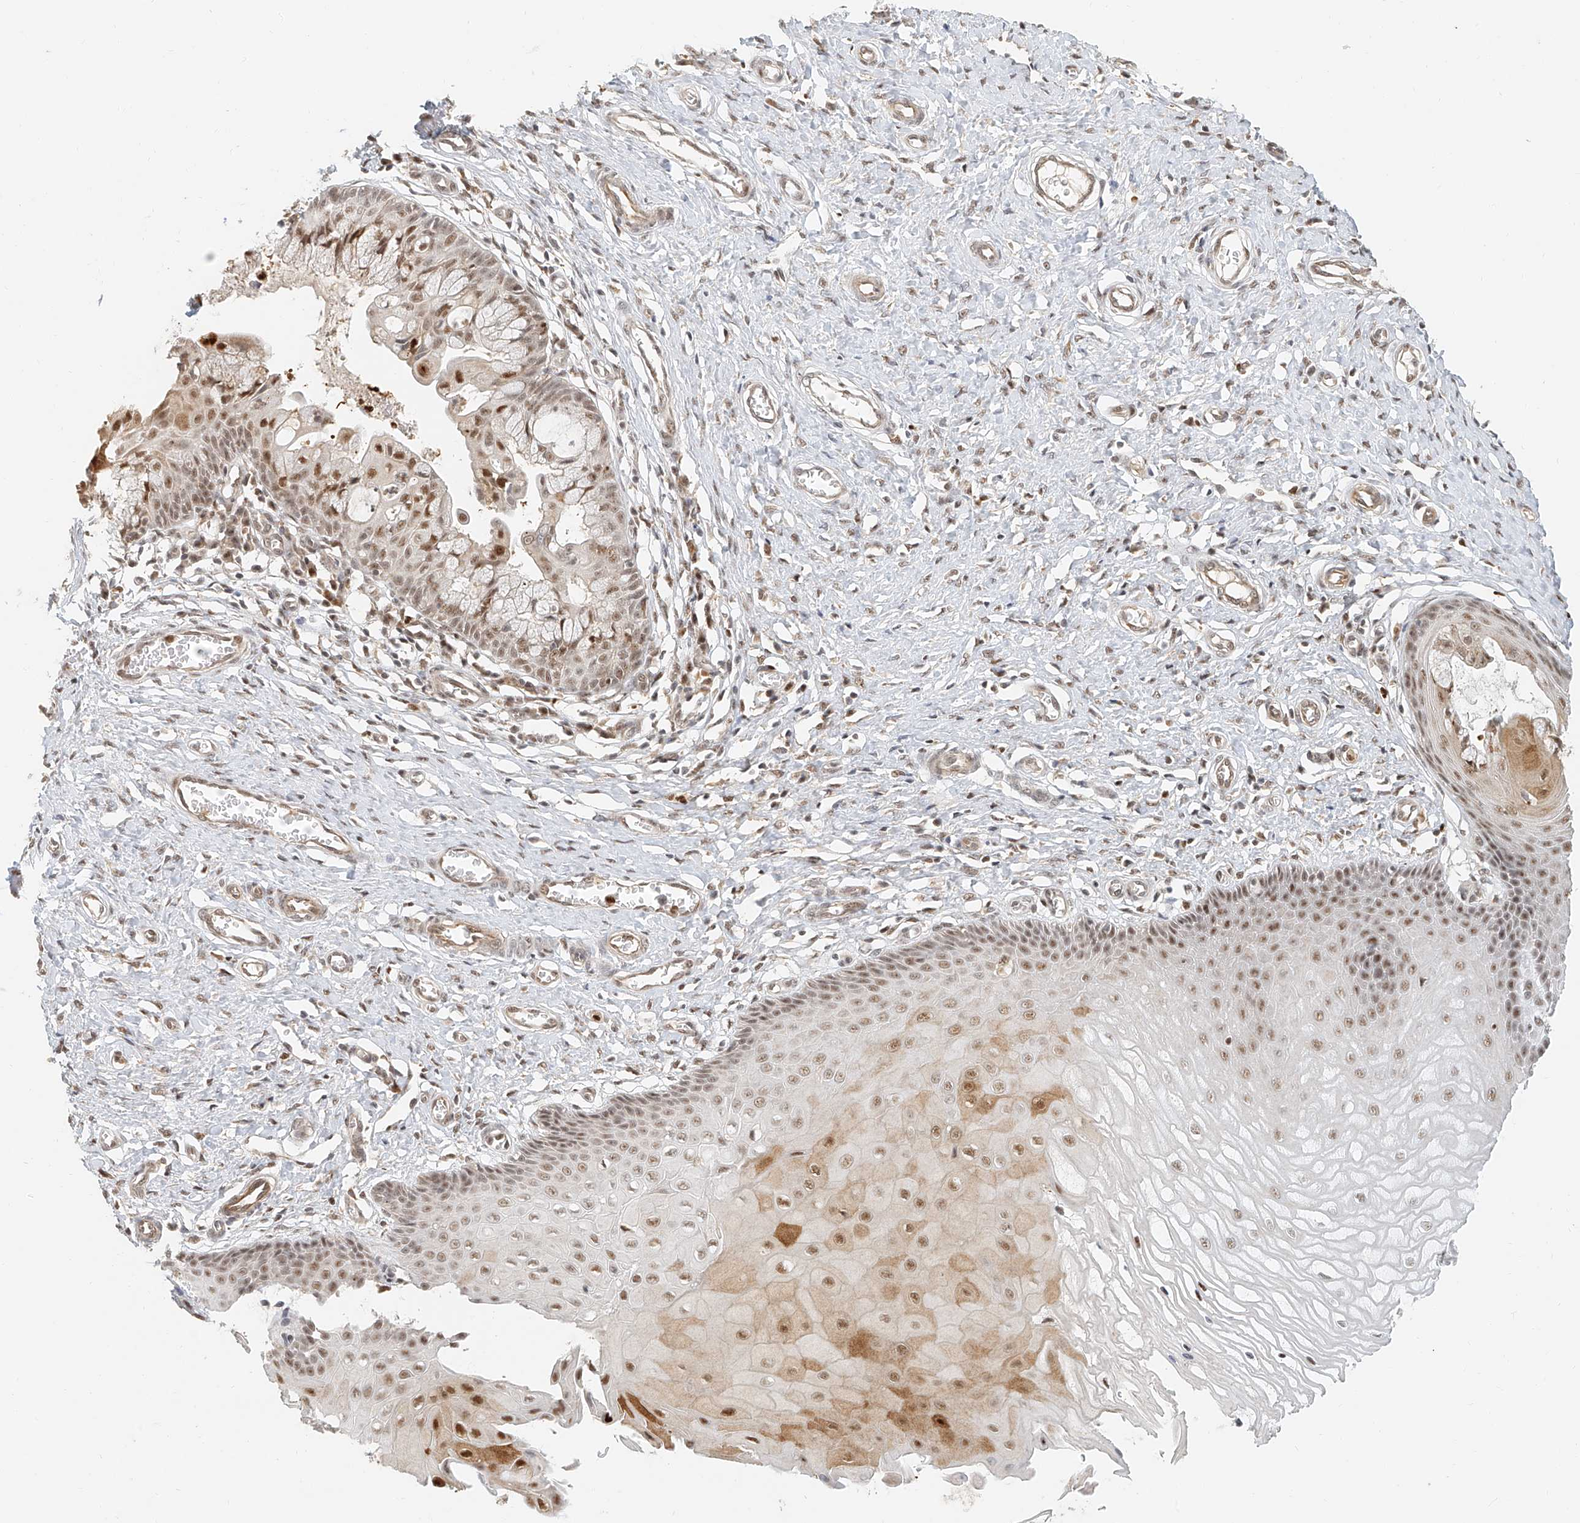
{"staining": {"intensity": "moderate", "quantity": ">75%", "location": "nuclear"}, "tissue": "cervix", "cell_type": "Glandular cells", "image_type": "normal", "snomed": [{"axis": "morphology", "description": "Normal tissue, NOS"}, {"axis": "topography", "description": "Cervix"}], "caption": "Immunohistochemistry histopathology image of unremarkable cervix: human cervix stained using IHC reveals medium levels of moderate protein expression localized specifically in the nuclear of glandular cells, appearing as a nuclear brown color.", "gene": "CXorf58", "patient": {"sex": "female", "age": 55}}